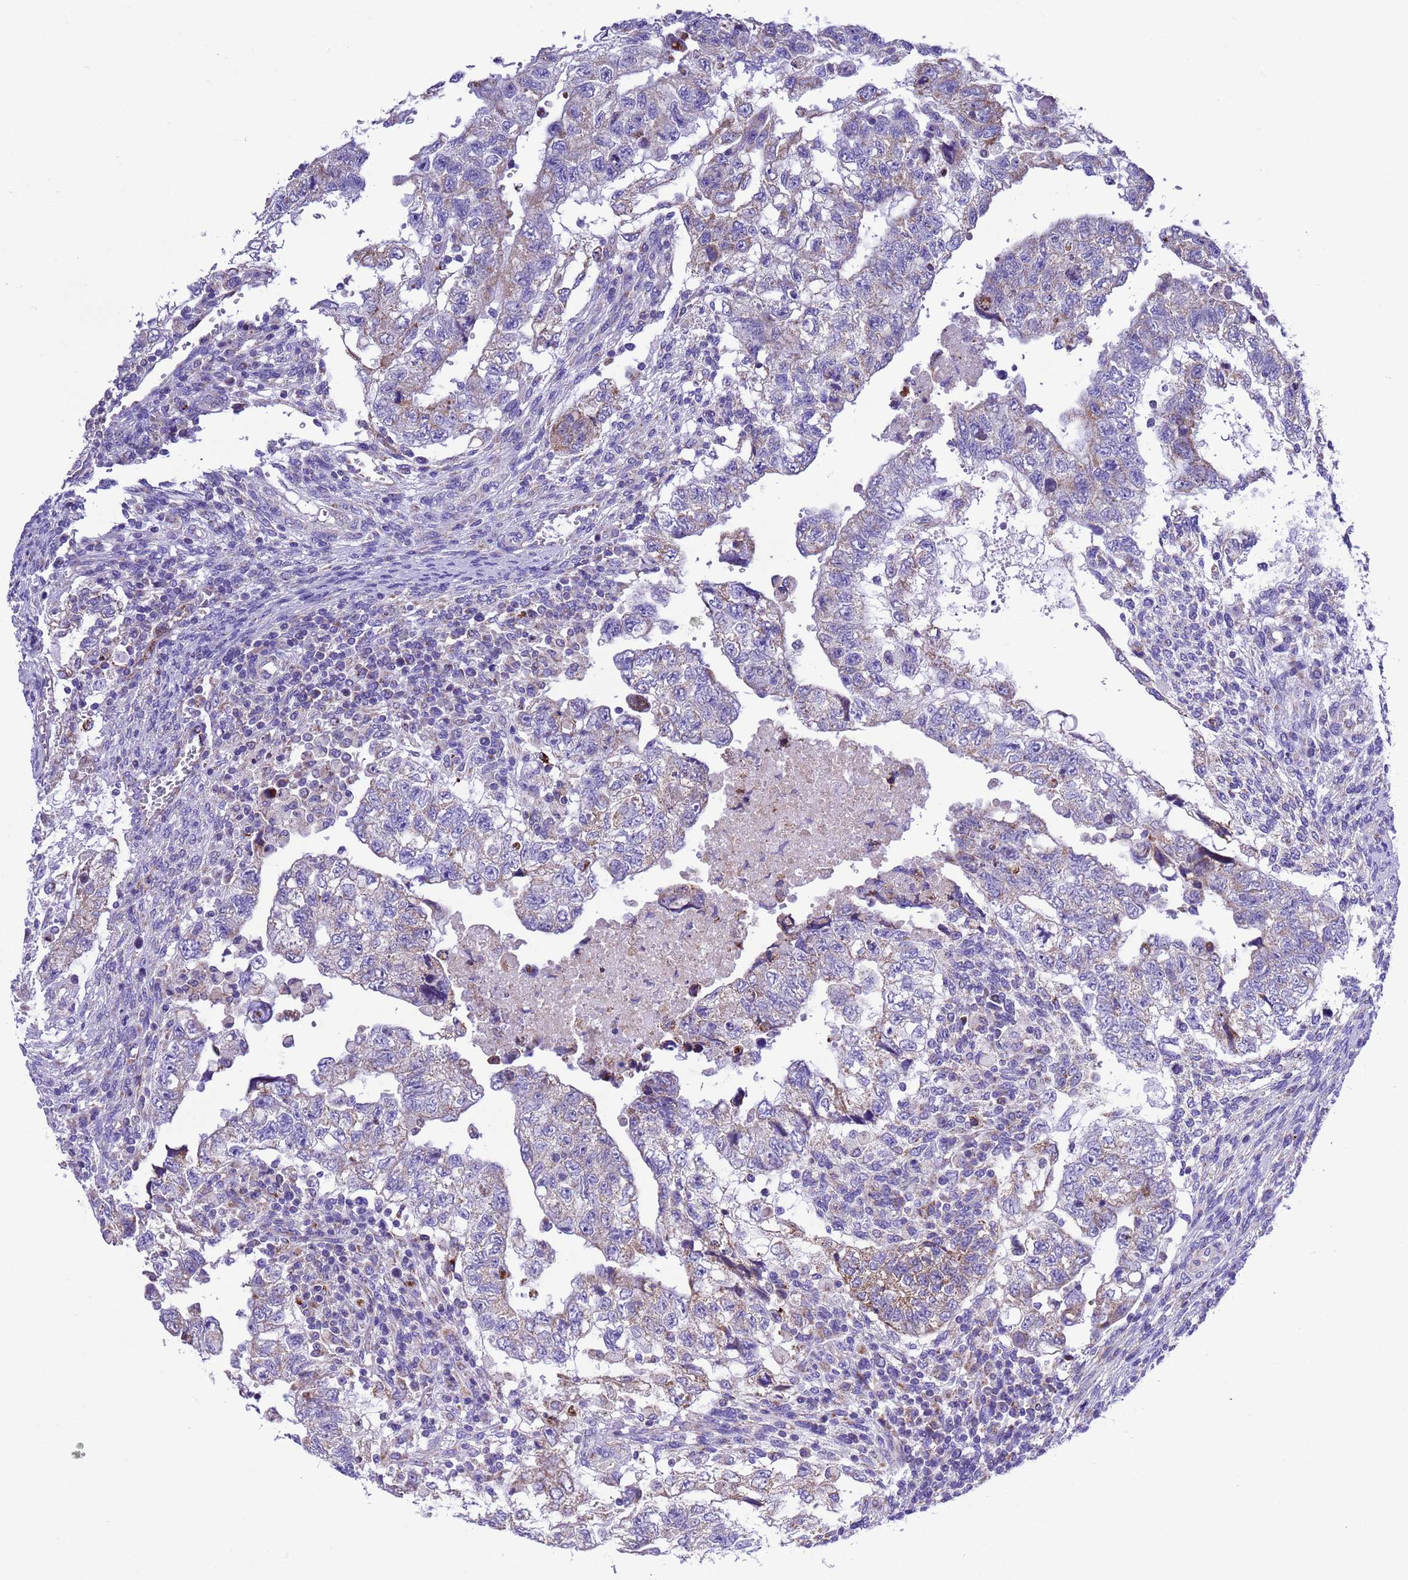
{"staining": {"intensity": "weak", "quantity": "<25%", "location": "cytoplasmic/membranous"}, "tissue": "testis cancer", "cell_type": "Tumor cells", "image_type": "cancer", "snomed": [{"axis": "morphology", "description": "Carcinoma, Embryonal, NOS"}, {"axis": "topography", "description": "Testis"}], "caption": "This histopathology image is of testis embryonal carcinoma stained with immunohistochemistry (IHC) to label a protein in brown with the nuclei are counter-stained blue. There is no positivity in tumor cells.", "gene": "CCDC191", "patient": {"sex": "male", "age": 36}}